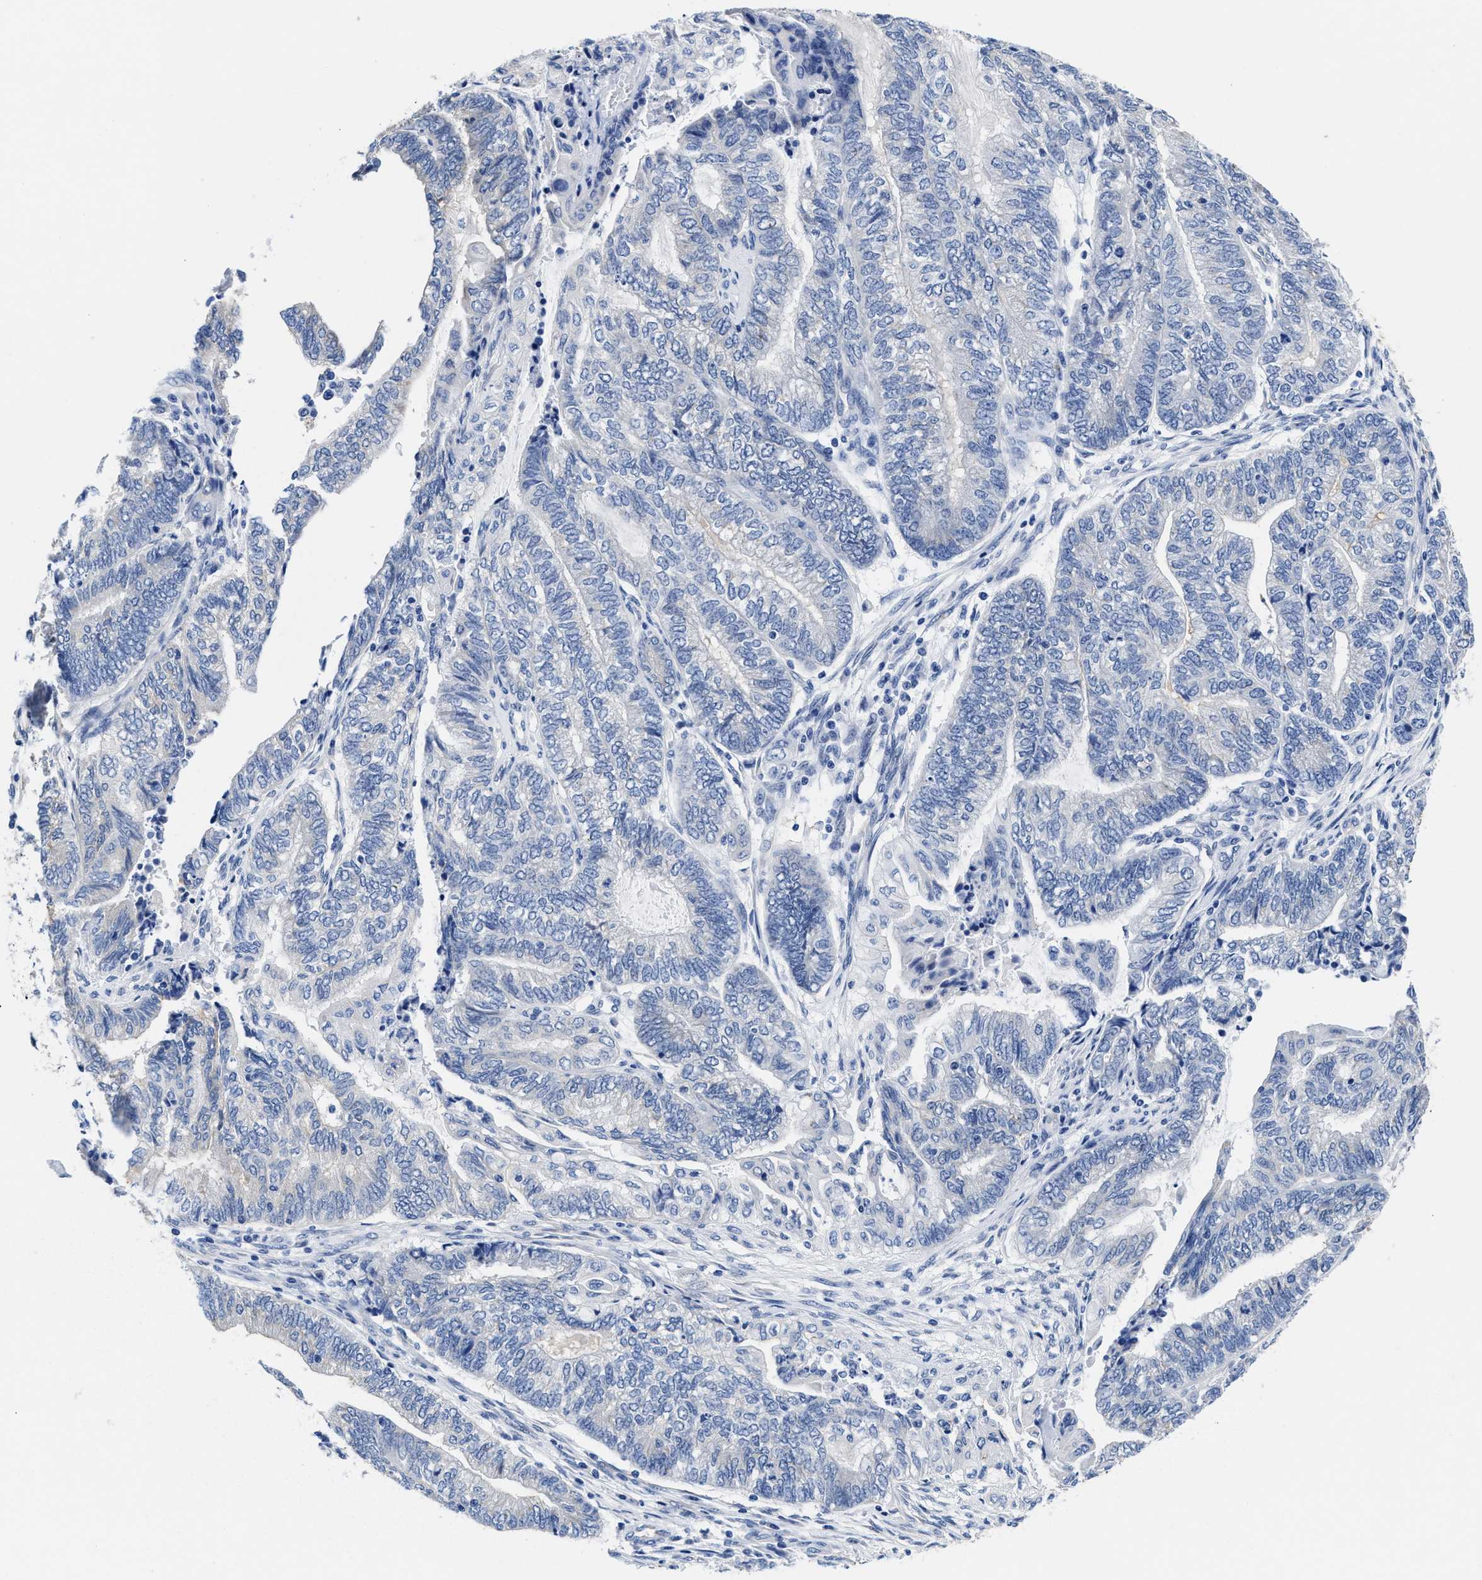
{"staining": {"intensity": "negative", "quantity": "none", "location": "none"}, "tissue": "endometrial cancer", "cell_type": "Tumor cells", "image_type": "cancer", "snomed": [{"axis": "morphology", "description": "Adenocarcinoma, NOS"}, {"axis": "topography", "description": "Uterus"}, {"axis": "topography", "description": "Endometrium"}], "caption": "Immunohistochemistry micrograph of endometrial cancer (adenocarcinoma) stained for a protein (brown), which exhibits no positivity in tumor cells.", "gene": "HOOK1", "patient": {"sex": "female", "age": 70}}